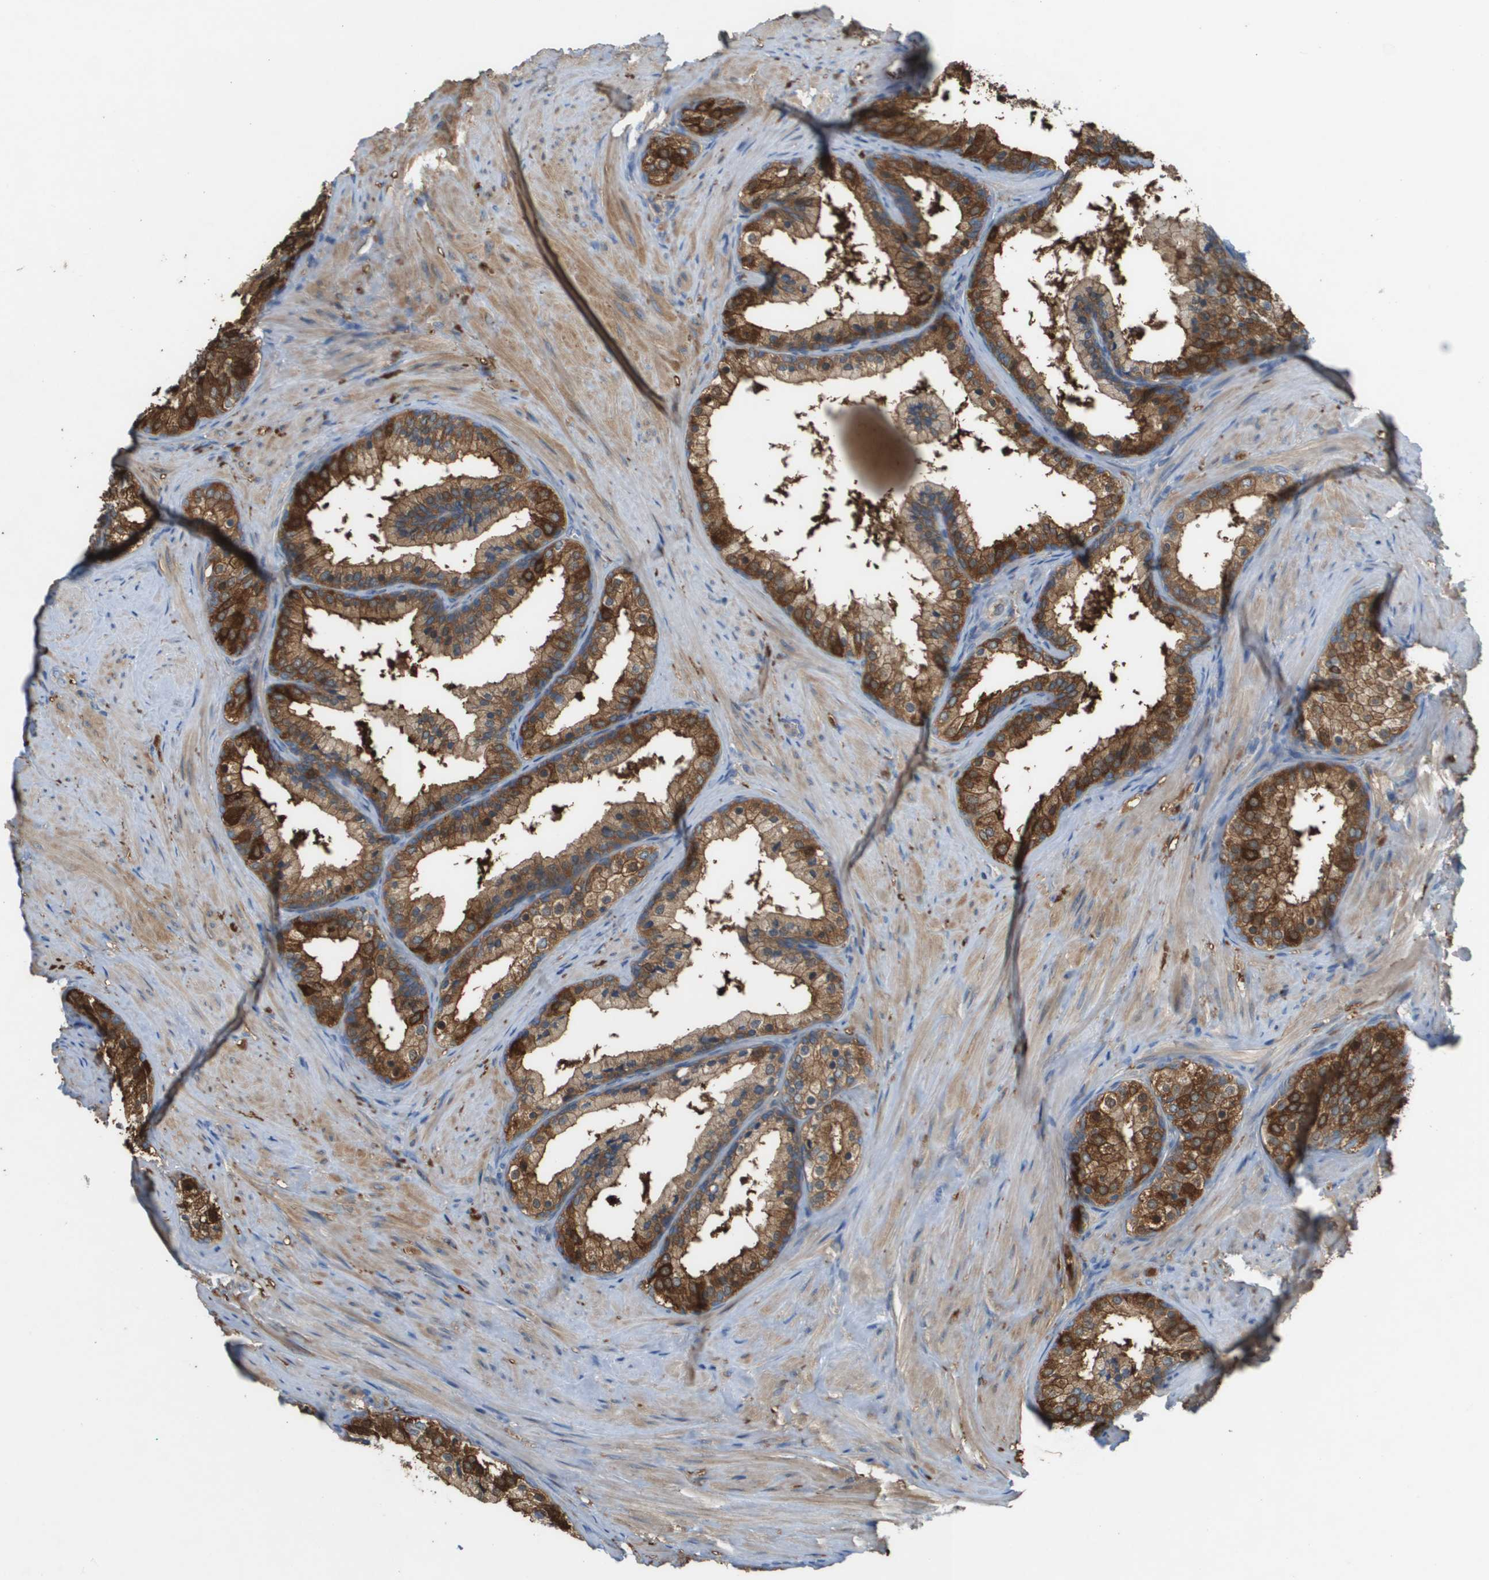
{"staining": {"intensity": "strong", "quantity": ">75%", "location": "cytoplasmic/membranous"}, "tissue": "prostate cancer", "cell_type": "Tumor cells", "image_type": "cancer", "snomed": [{"axis": "morphology", "description": "Adenocarcinoma, Low grade"}, {"axis": "topography", "description": "Prostate"}], "caption": "Low-grade adenocarcinoma (prostate) tissue demonstrates strong cytoplasmic/membranous staining in approximately >75% of tumor cells", "gene": "UBA5", "patient": {"sex": "male", "age": 69}}